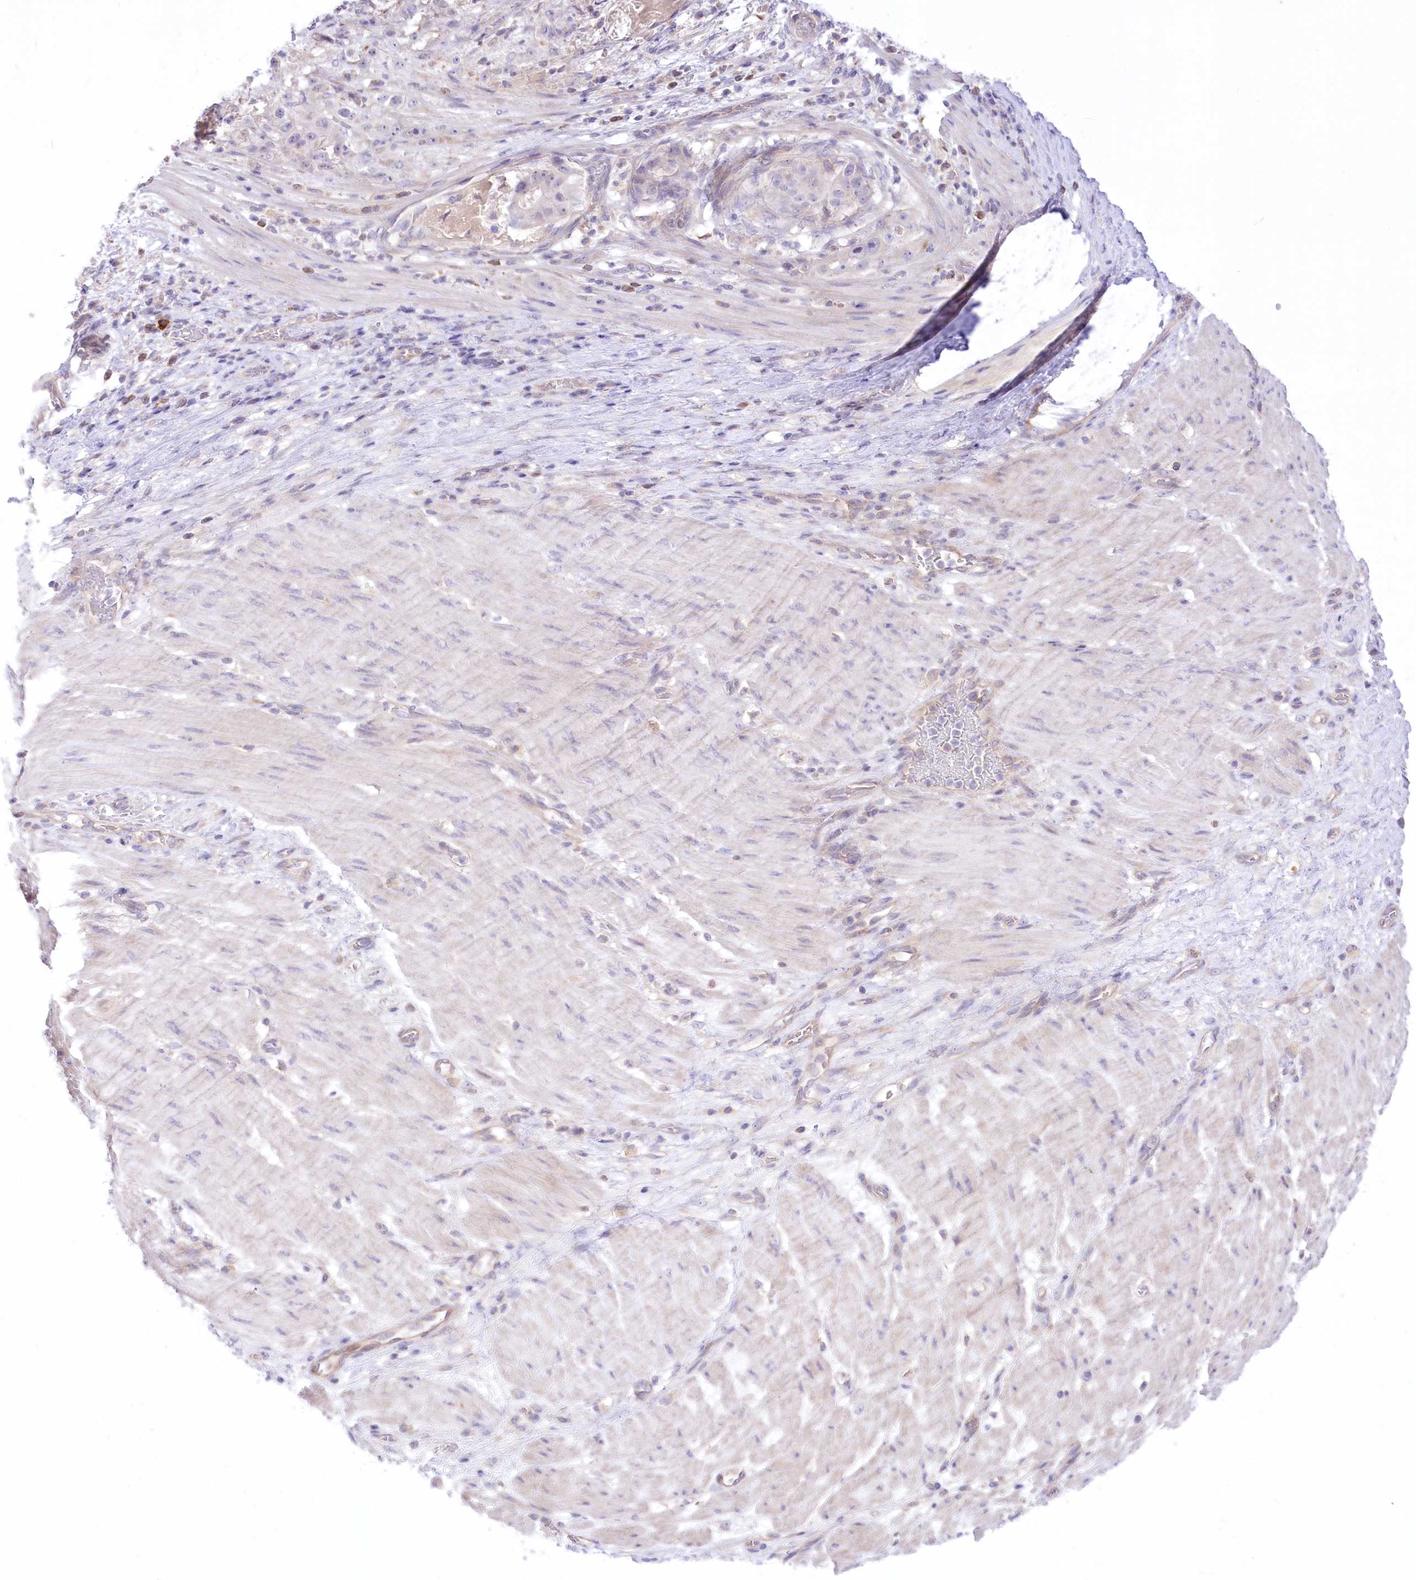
{"staining": {"intensity": "negative", "quantity": "none", "location": "none"}, "tissue": "stomach cancer", "cell_type": "Tumor cells", "image_type": "cancer", "snomed": [{"axis": "morphology", "description": "Adenocarcinoma, NOS"}, {"axis": "topography", "description": "Stomach"}], "caption": "There is no significant positivity in tumor cells of stomach cancer (adenocarcinoma). Brightfield microscopy of immunohistochemistry (IHC) stained with DAB (3,3'-diaminobenzidine) (brown) and hematoxylin (blue), captured at high magnification.", "gene": "HELT", "patient": {"sex": "male", "age": 48}}